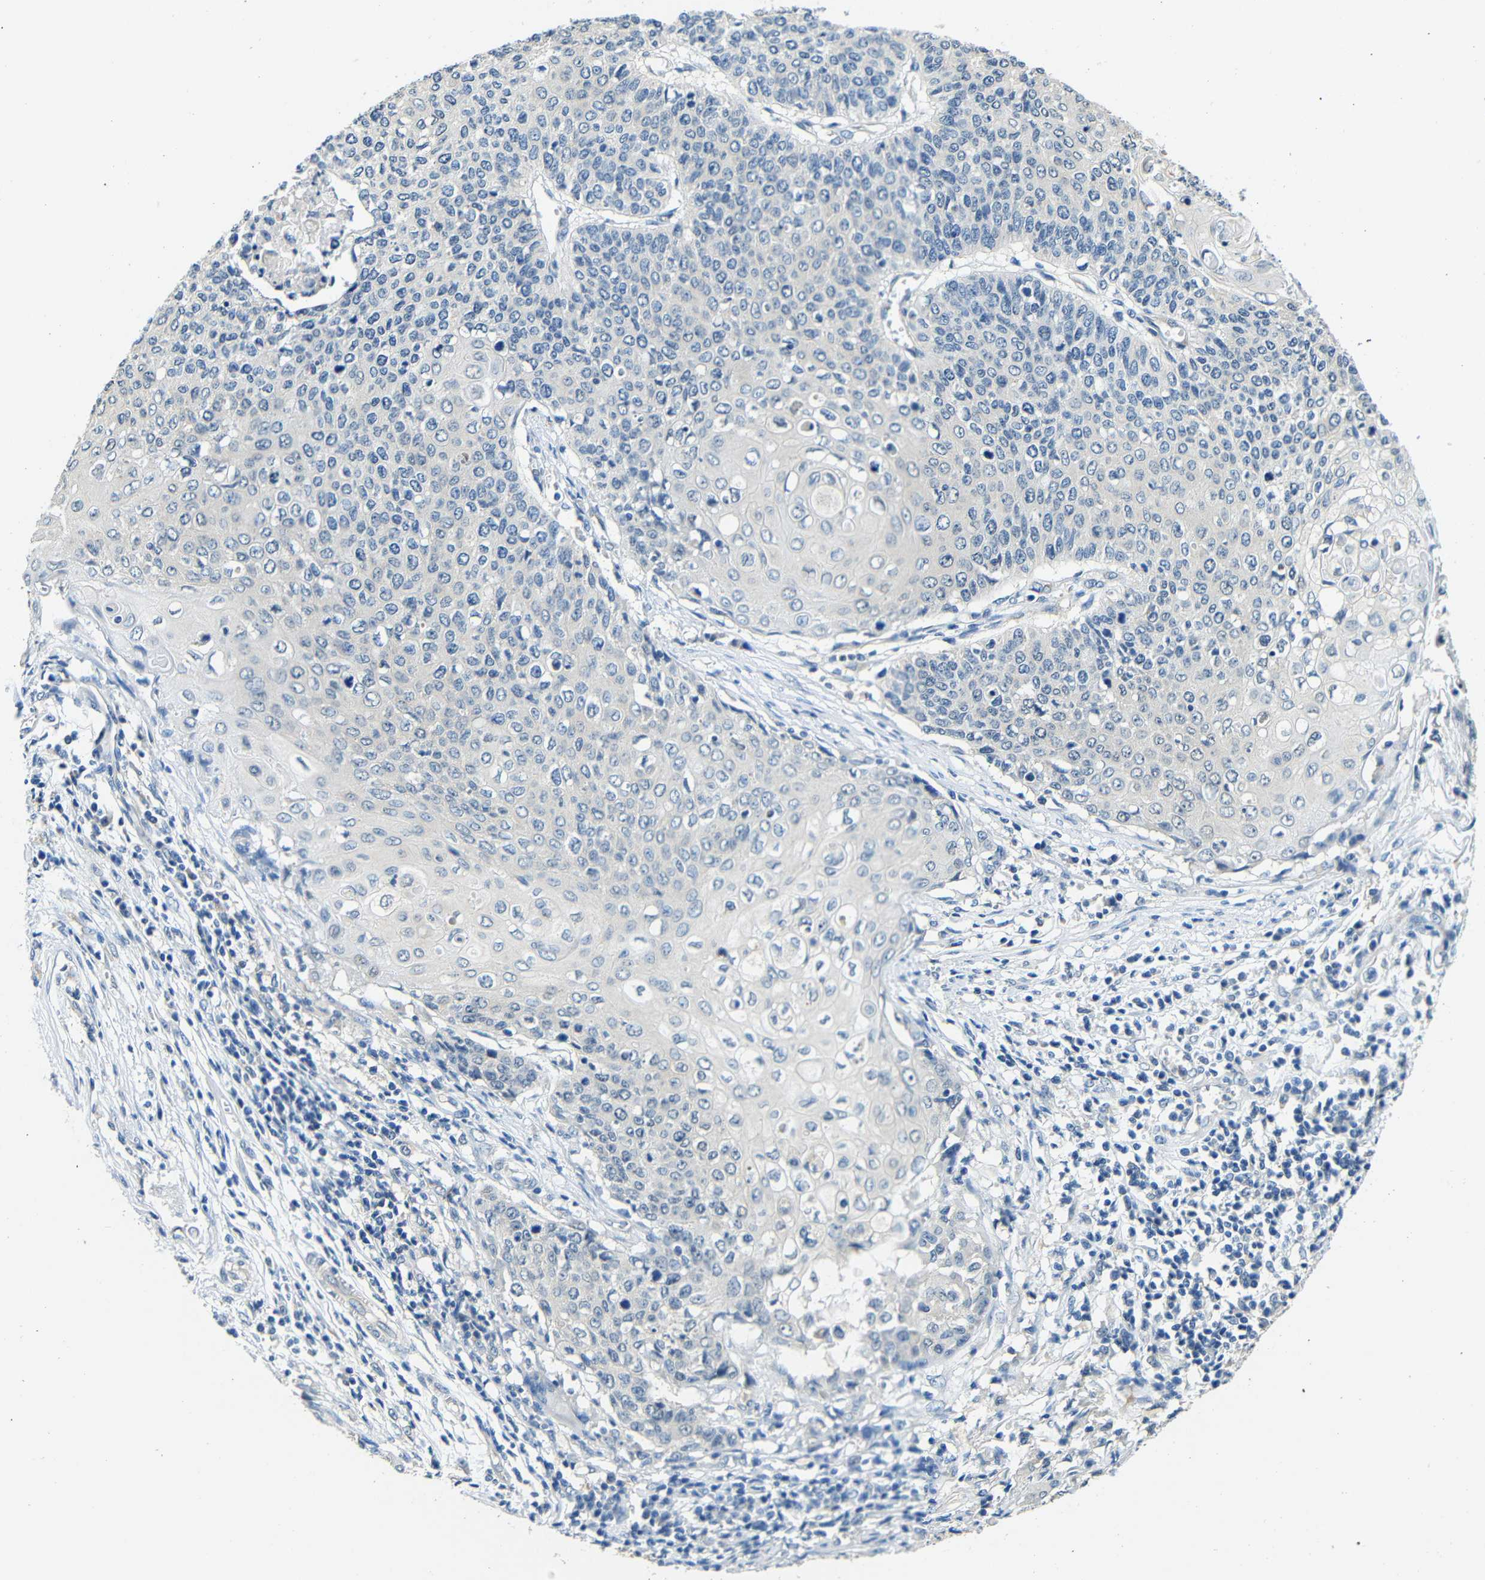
{"staining": {"intensity": "negative", "quantity": "none", "location": "none"}, "tissue": "cervical cancer", "cell_type": "Tumor cells", "image_type": "cancer", "snomed": [{"axis": "morphology", "description": "Squamous cell carcinoma, NOS"}, {"axis": "topography", "description": "Cervix"}], "caption": "This is an immunohistochemistry (IHC) photomicrograph of human cervical squamous cell carcinoma. There is no expression in tumor cells.", "gene": "ADAP1", "patient": {"sex": "female", "age": 39}}